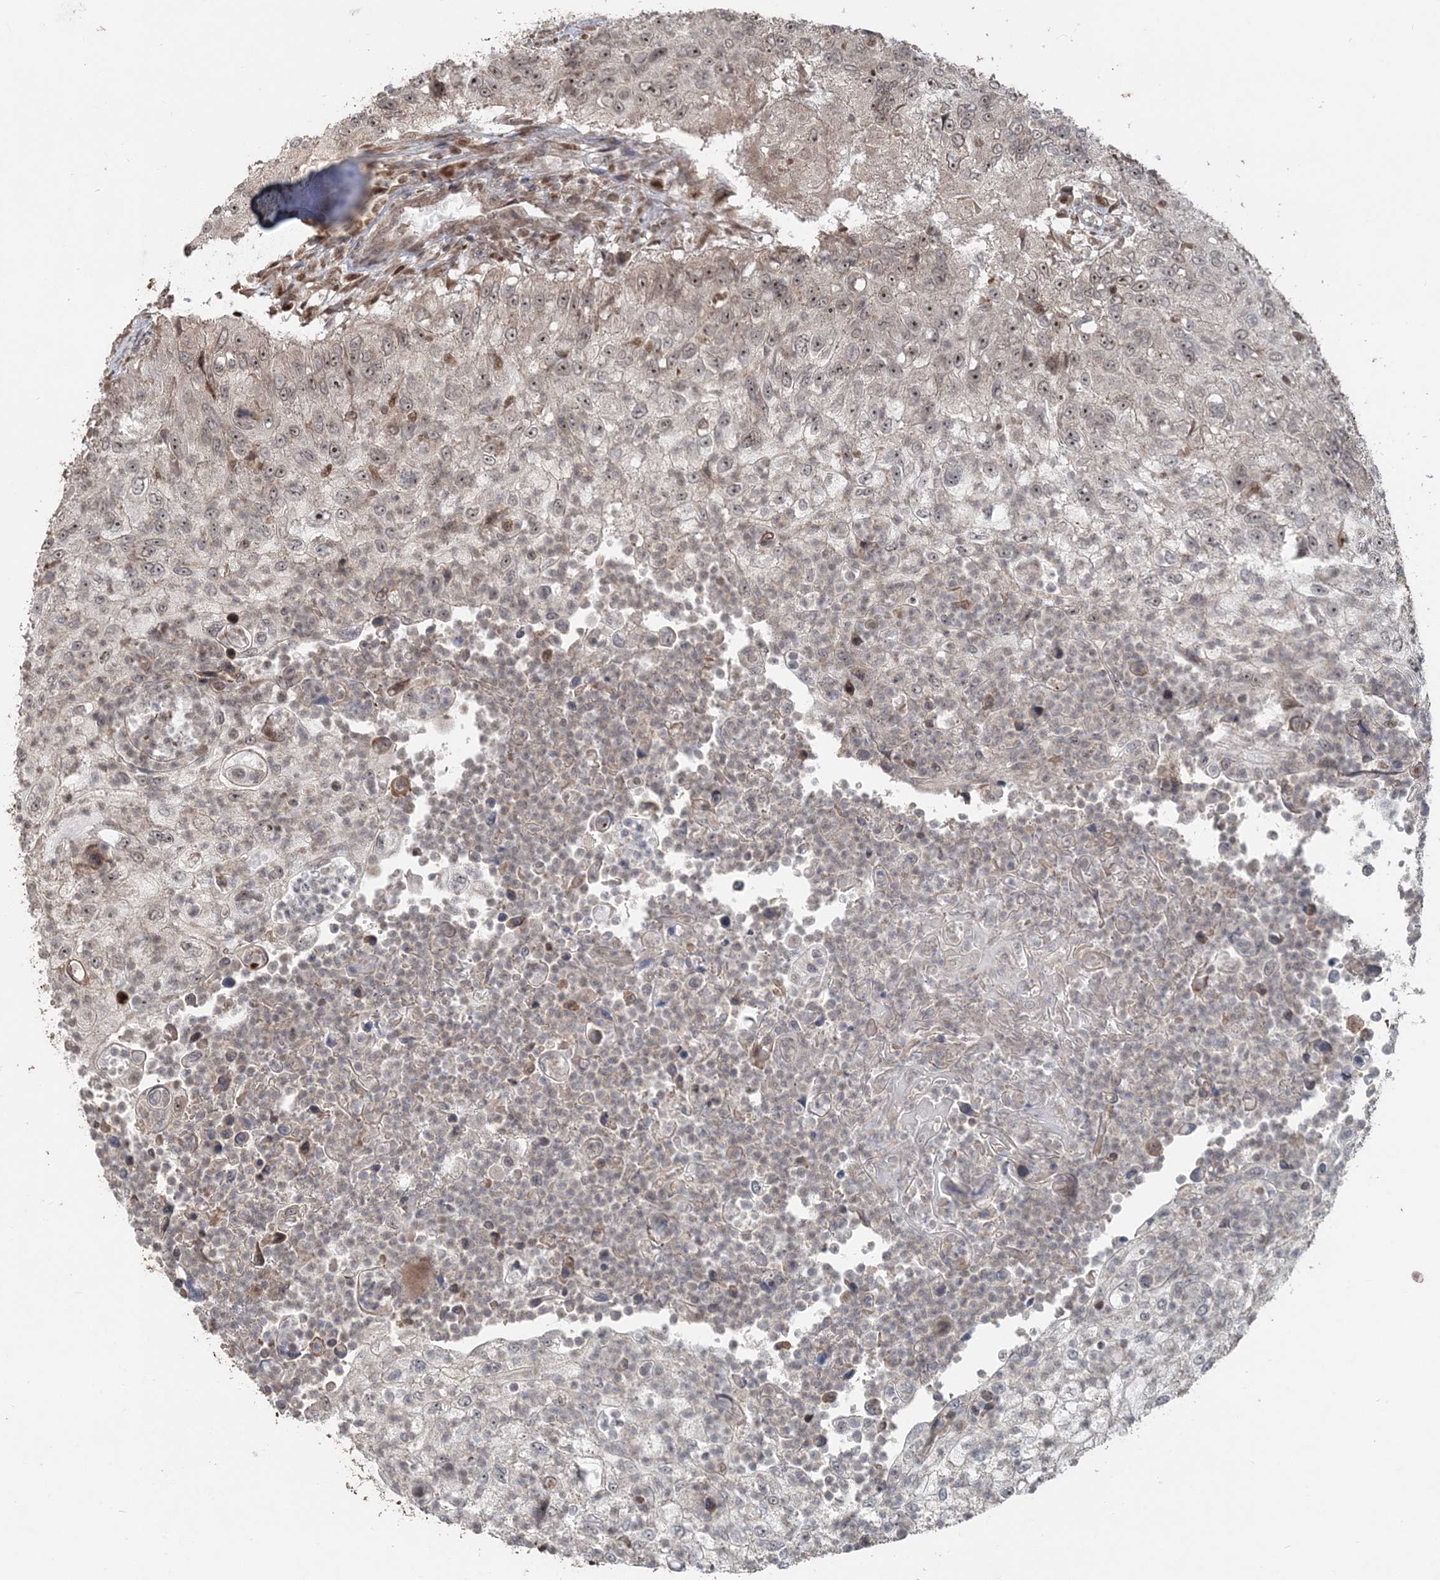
{"staining": {"intensity": "weak", "quantity": "25%-75%", "location": "nuclear"}, "tissue": "urothelial cancer", "cell_type": "Tumor cells", "image_type": "cancer", "snomed": [{"axis": "morphology", "description": "Urothelial carcinoma, High grade"}, {"axis": "topography", "description": "Urinary bladder"}], "caption": "Protein analysis of urothelial carcinoma (high-grade) tissue displays weak nuclear positivity in approximately 25%-75% of tumor cells.", "gene": "SLU7", "patient": {"sex": "female", "age": 60}}